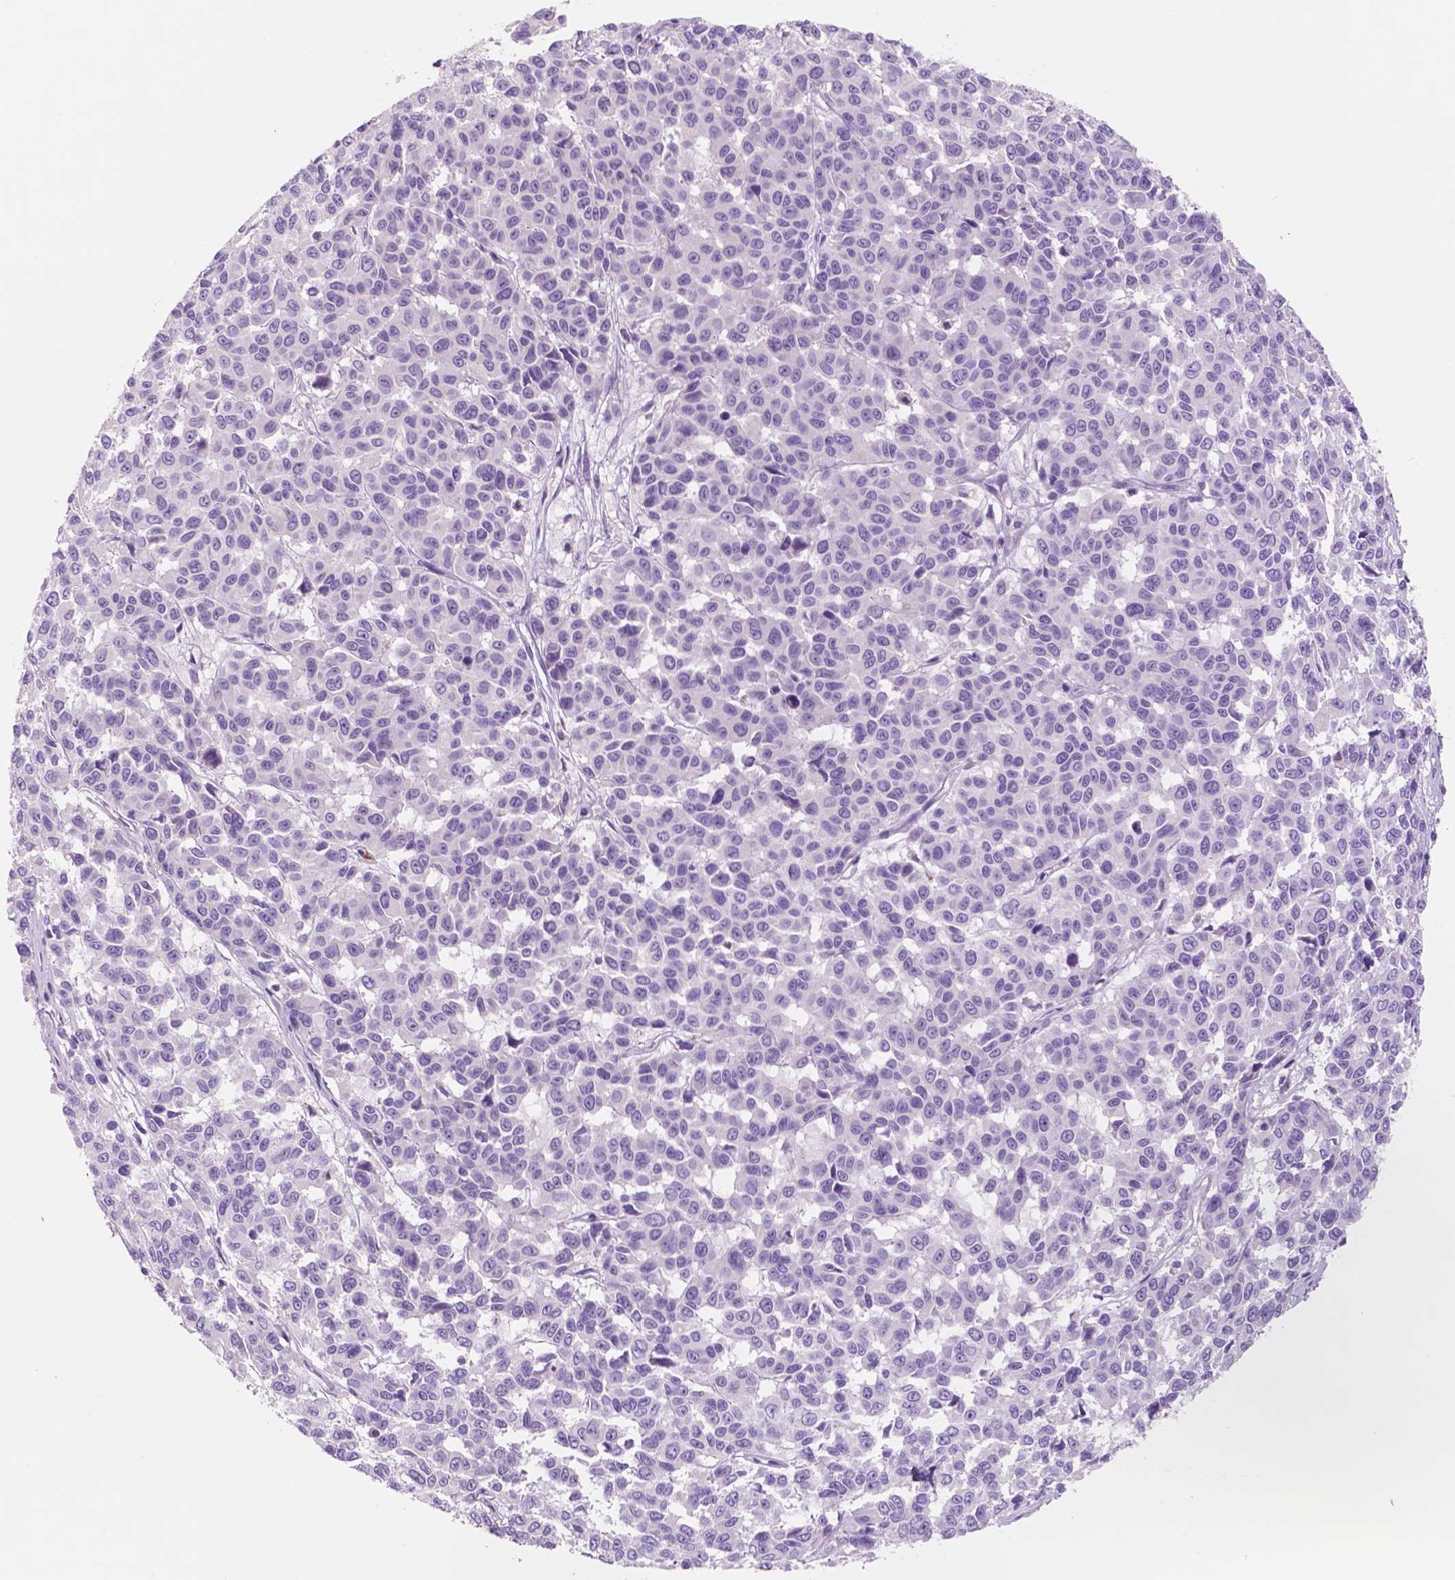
{"staining": {"intensity": "negative", "quantity": "none", "location": "none"}, "tissue": "melanoma", "cell_type": "Tumor cells", "image_type": "cancer", "snomed": [{"axis": "morphology", "description": "Malignant melanoma, NOS"}, {"axis": "topography", "description": "Skin"}], "caption": "Immunohistochemical staining of malignant melanoma exhibits no significant positivity in tumor cells.", "gene": "CUZD1", "patient": {"sex": "female", "age": 66}}